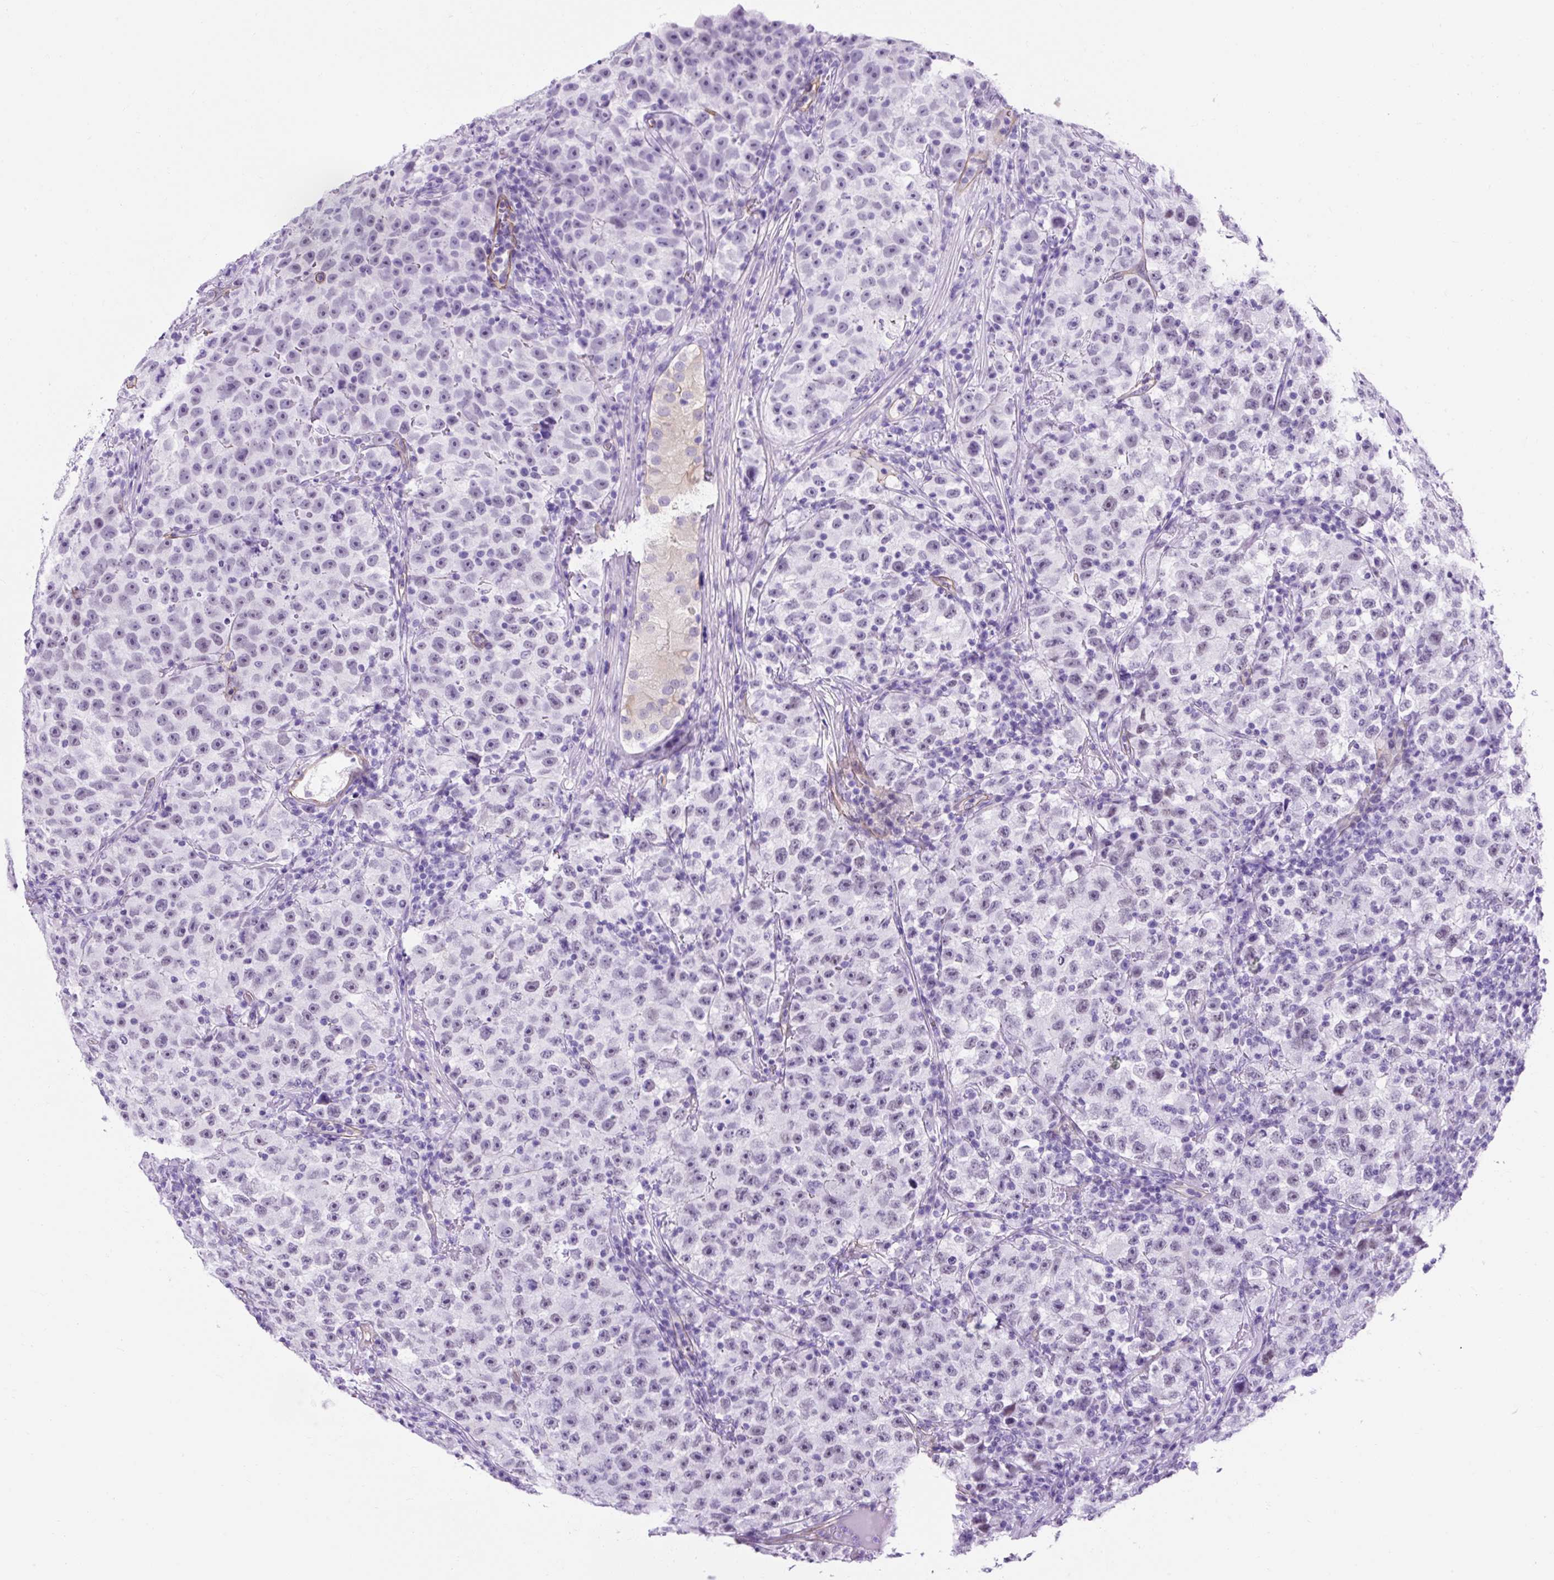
{"staining": {"intensity": "negative", "quantity": "none", "location": "none"}, "tissue": "testis cancer", "cell_type": "Tumor cells", "image_type": "cancer", "snomed": [{"axis": "morphology", "description": "Seminoma, NOS"}, {"axis": "topography", "description": "Testis"}], "caption": "Protein analysis of testis cancer displays no significant staining in tumor cells. Nuclei are stained in blue.", "gene": "KRT12", "patient": {"sex": "male", "age": 22}}